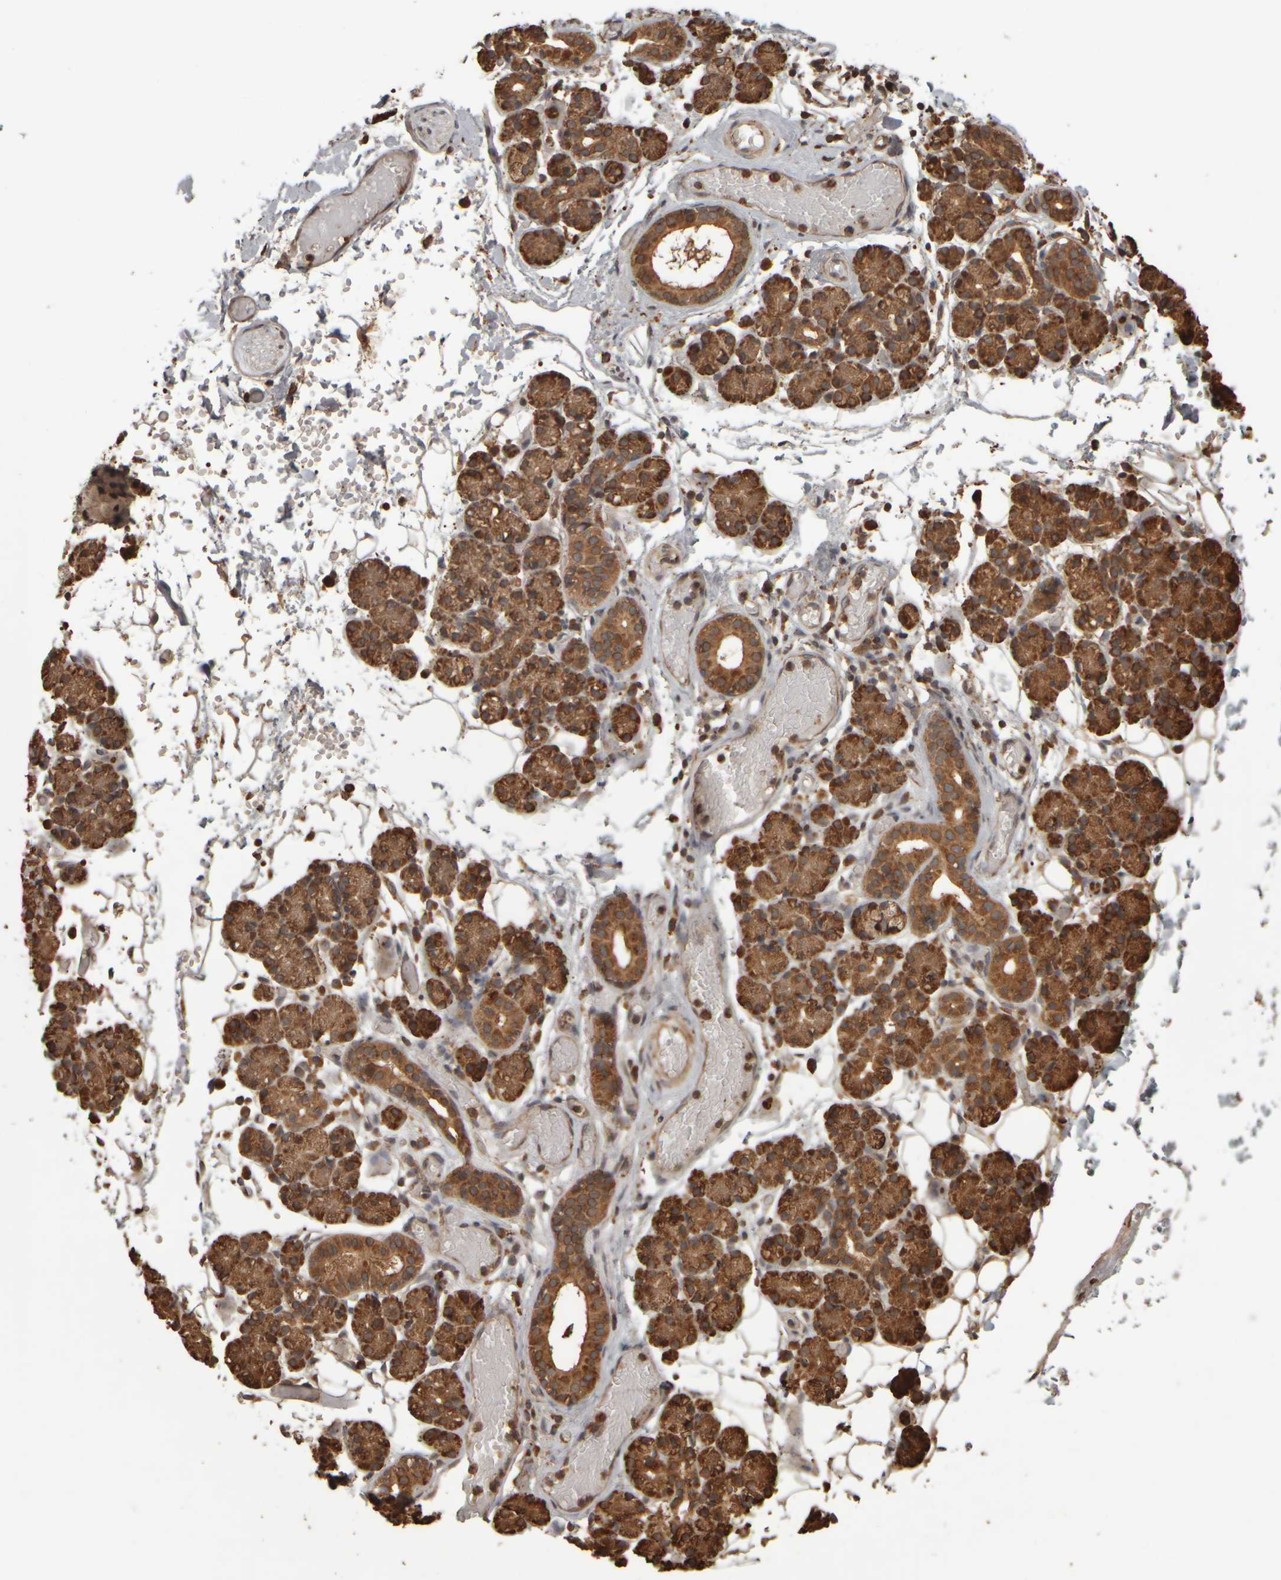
{"staining": {"intensity": "strong", "quantity": ">75%", "location": "cytoplasmic/membranous"}, "tissue": "salivary gland", "cell_type": "Glandular cells", "image_type": "normal", "snomed": [{"axis": "morphology", "description": "Normal tissue, NOS"}, {"axis": "topography", "description": "Salivary gland"}], "caption": "About >75% of glandular cells in unremarkable salivary gland show strong cytoplasmic/membranous protein positivity as visualized by brown immunohistochemical staining.", "gene": "AGBL3", "patient": {"sex": "male", "age": 63}}